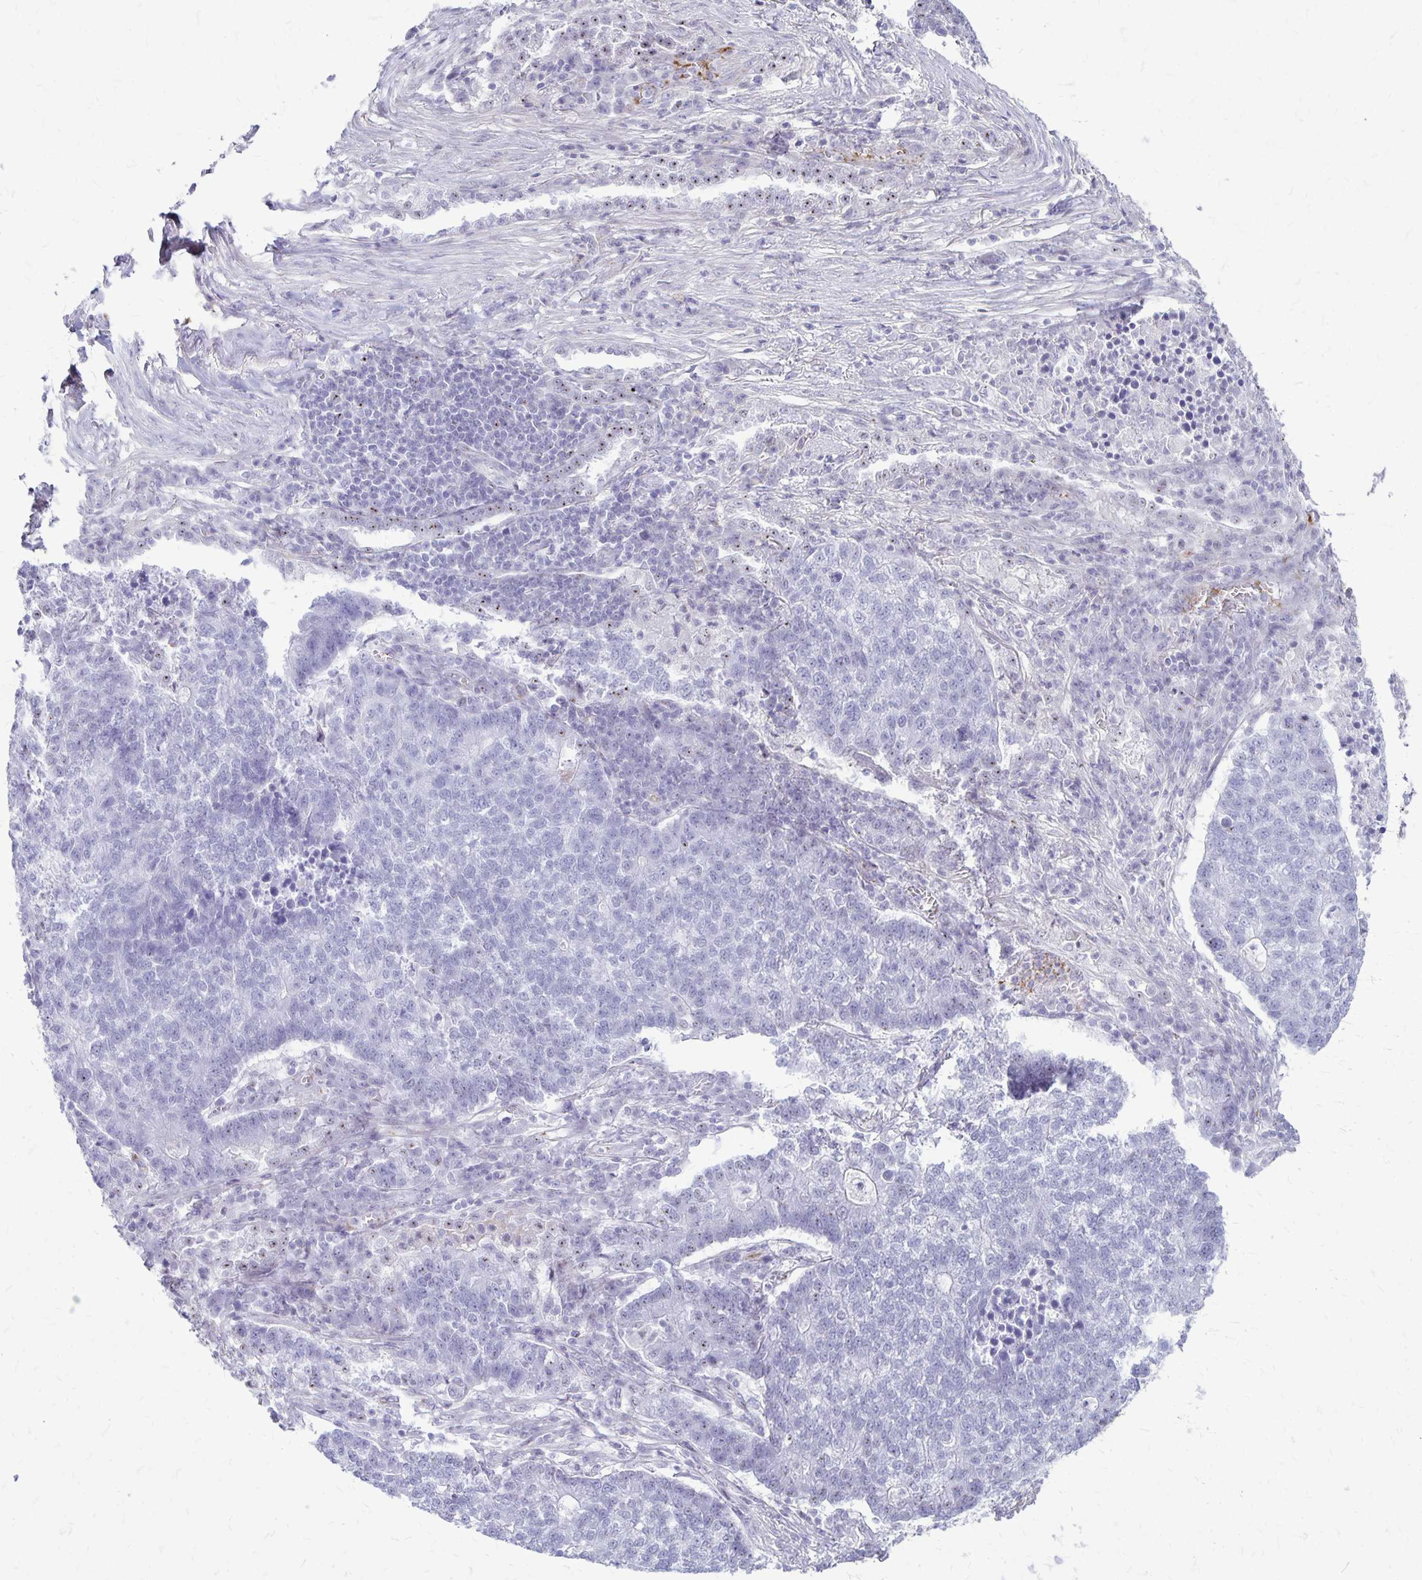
{"staining": {"intensity": "negative", "quantity": "none", "location": "none"}, "tissue": "lung cancer", "cell_type": "Tumor cells", "image_type": "cancer", "snomed": [{"axis": "morphology", "description": "Adenocarcinoma, NOS"}, {"axis": "topography", "description": "Lung"}], "caption": "IHC of adenocarcinoma (lung) demonstrates no positivity in tumor cells.", "gene": "GP9", "patient": {"sex": "male", "age": 57}}